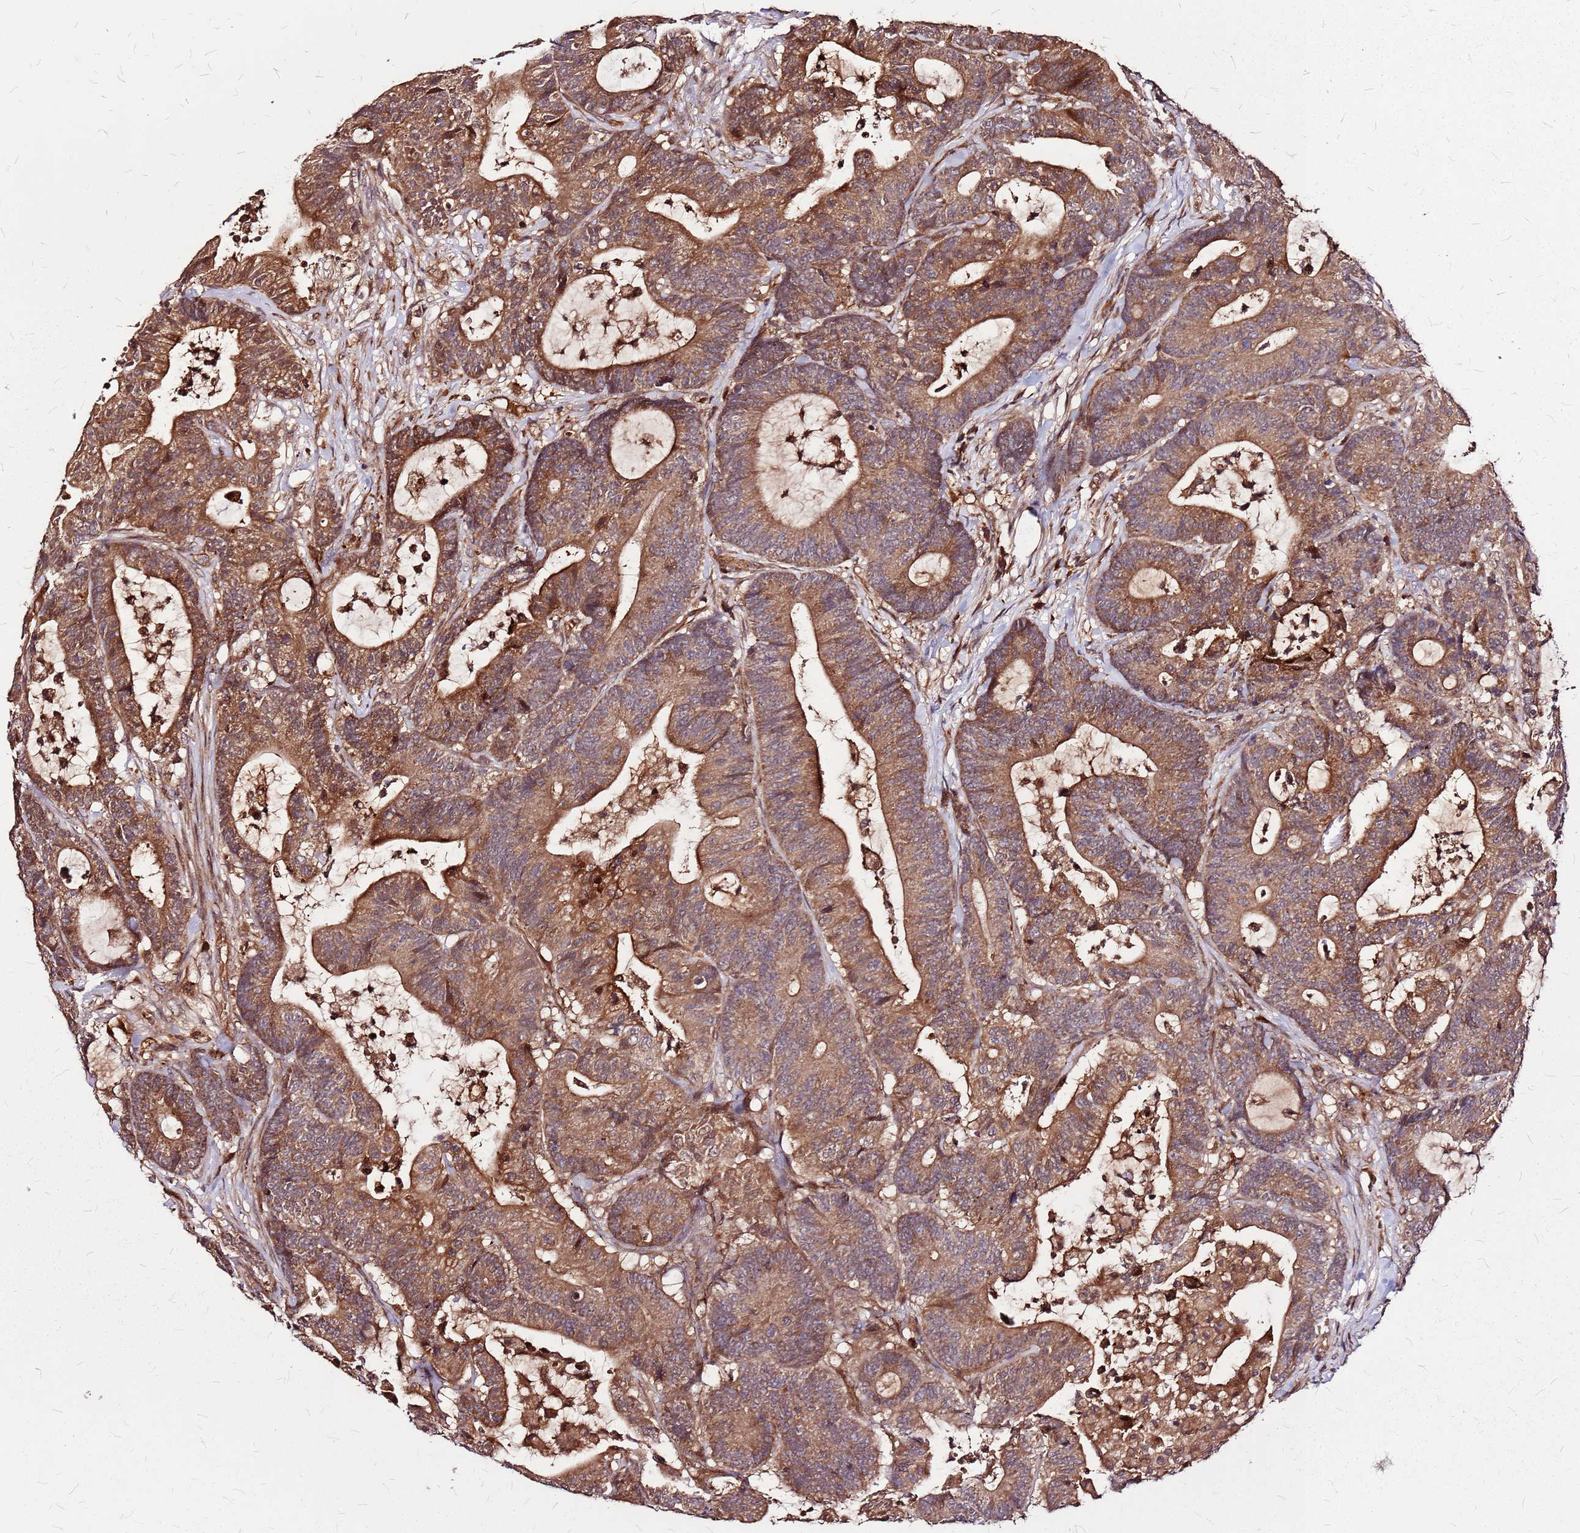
{"staining": {"intensity": "strong", "quantity": ">75%", "location": "cytoplasmic/membranous"}, "tissue": "colorectal cancer", "cell_type": "Tumor cells", "image_type": "cancer", "snomed": [{"axis": "morphology", "description": "Adenocarcinoma, NOS"}, {"axis": "topography", "description": "Colon"}], "caption": "Protein staining of adenocarcinoma (colorectal) tissue exhibits strong cytoplasmic/membranous positivity in about >75% of tumor cells. (Stains: DAB in brown, nuclei in blue, Microscopy: brightfield microscopy at high magnification).", "gene": "LYPLAL1", "patient": {"sex": "female", "age": 84}}